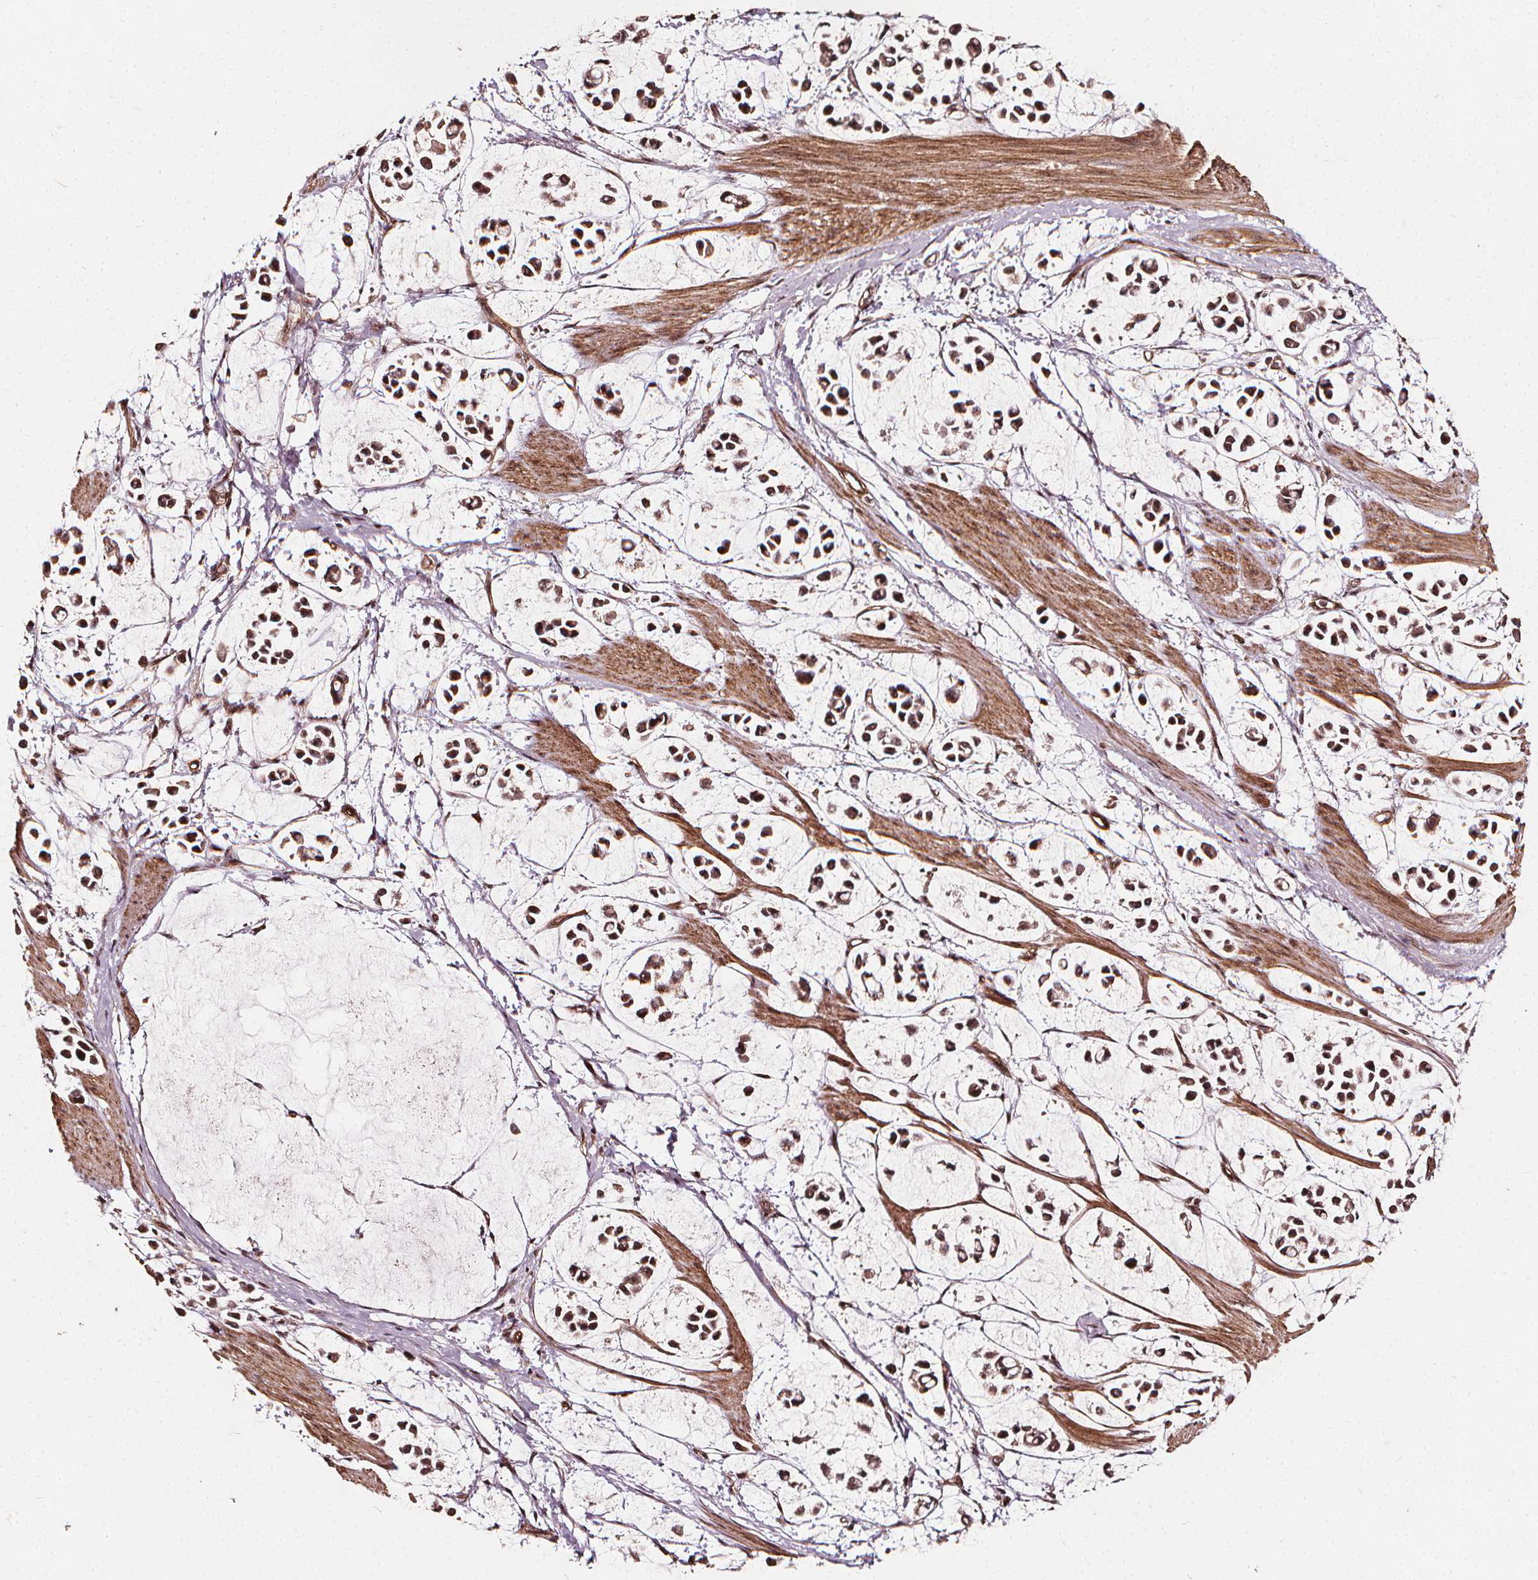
{"staining": {"intensity": "moderate", "quantity": ">75%", "location": "nuclear"}, "tissue": "stomach cancer", "cell_type": "Tumor cells", "image_type": "cancer", "snomed": [{"axis": "morphology", "description": "Adenocarcinoma, NOS"}, {"axis": "topography", "description": "Stomach"}], "caption": "Adenocarcinoma (stomach) stained with DAB immunohistochemistry shows medium levels of moderate nuclear expression in about >75% of tumor cells.", "gene": "EXOSC9", "patient": {"sex": "male", "age": 82}}